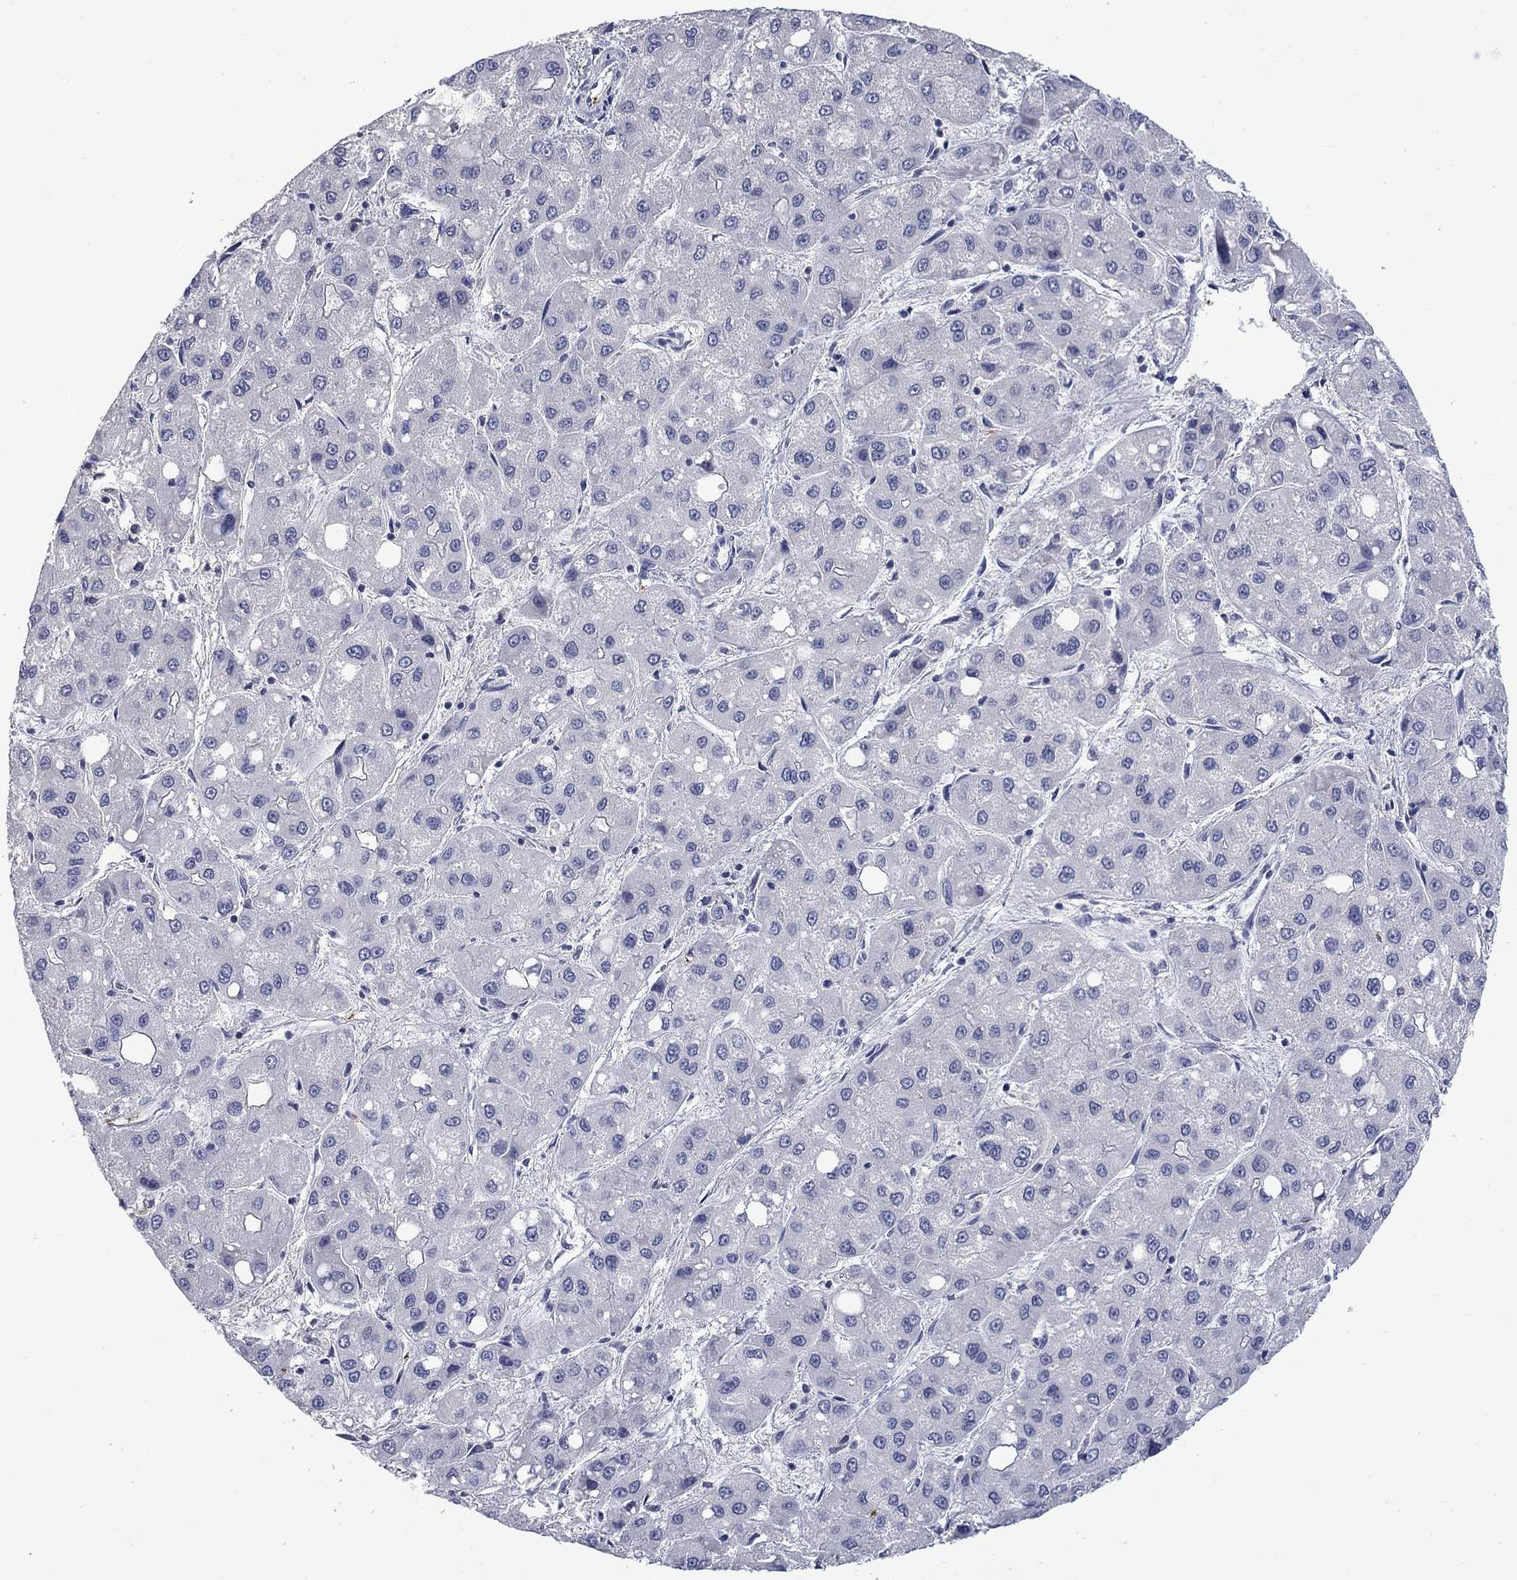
{"staining": {"intensity": "negative", "quantity": "none", "location": "none"}, "tissue": "liver cancer", "cell_type": "Tumor cells", "image_type": "cancer", "snomed": [{"axis": "morphology", "description": "Carcinoma, Hepatocellular, NOS"}, {"axis": "topography", "description": "Liver"}], "caption": "High magnification brightfield microscopy of liver cancer stained with DAB (3,3'-diaminobenzidine) (brown) and counterstained with hematoxylin (blue): tumor cells show no significant expression.", "gene": "PLEK", "patient": {"sex": "male", "age": 73}}